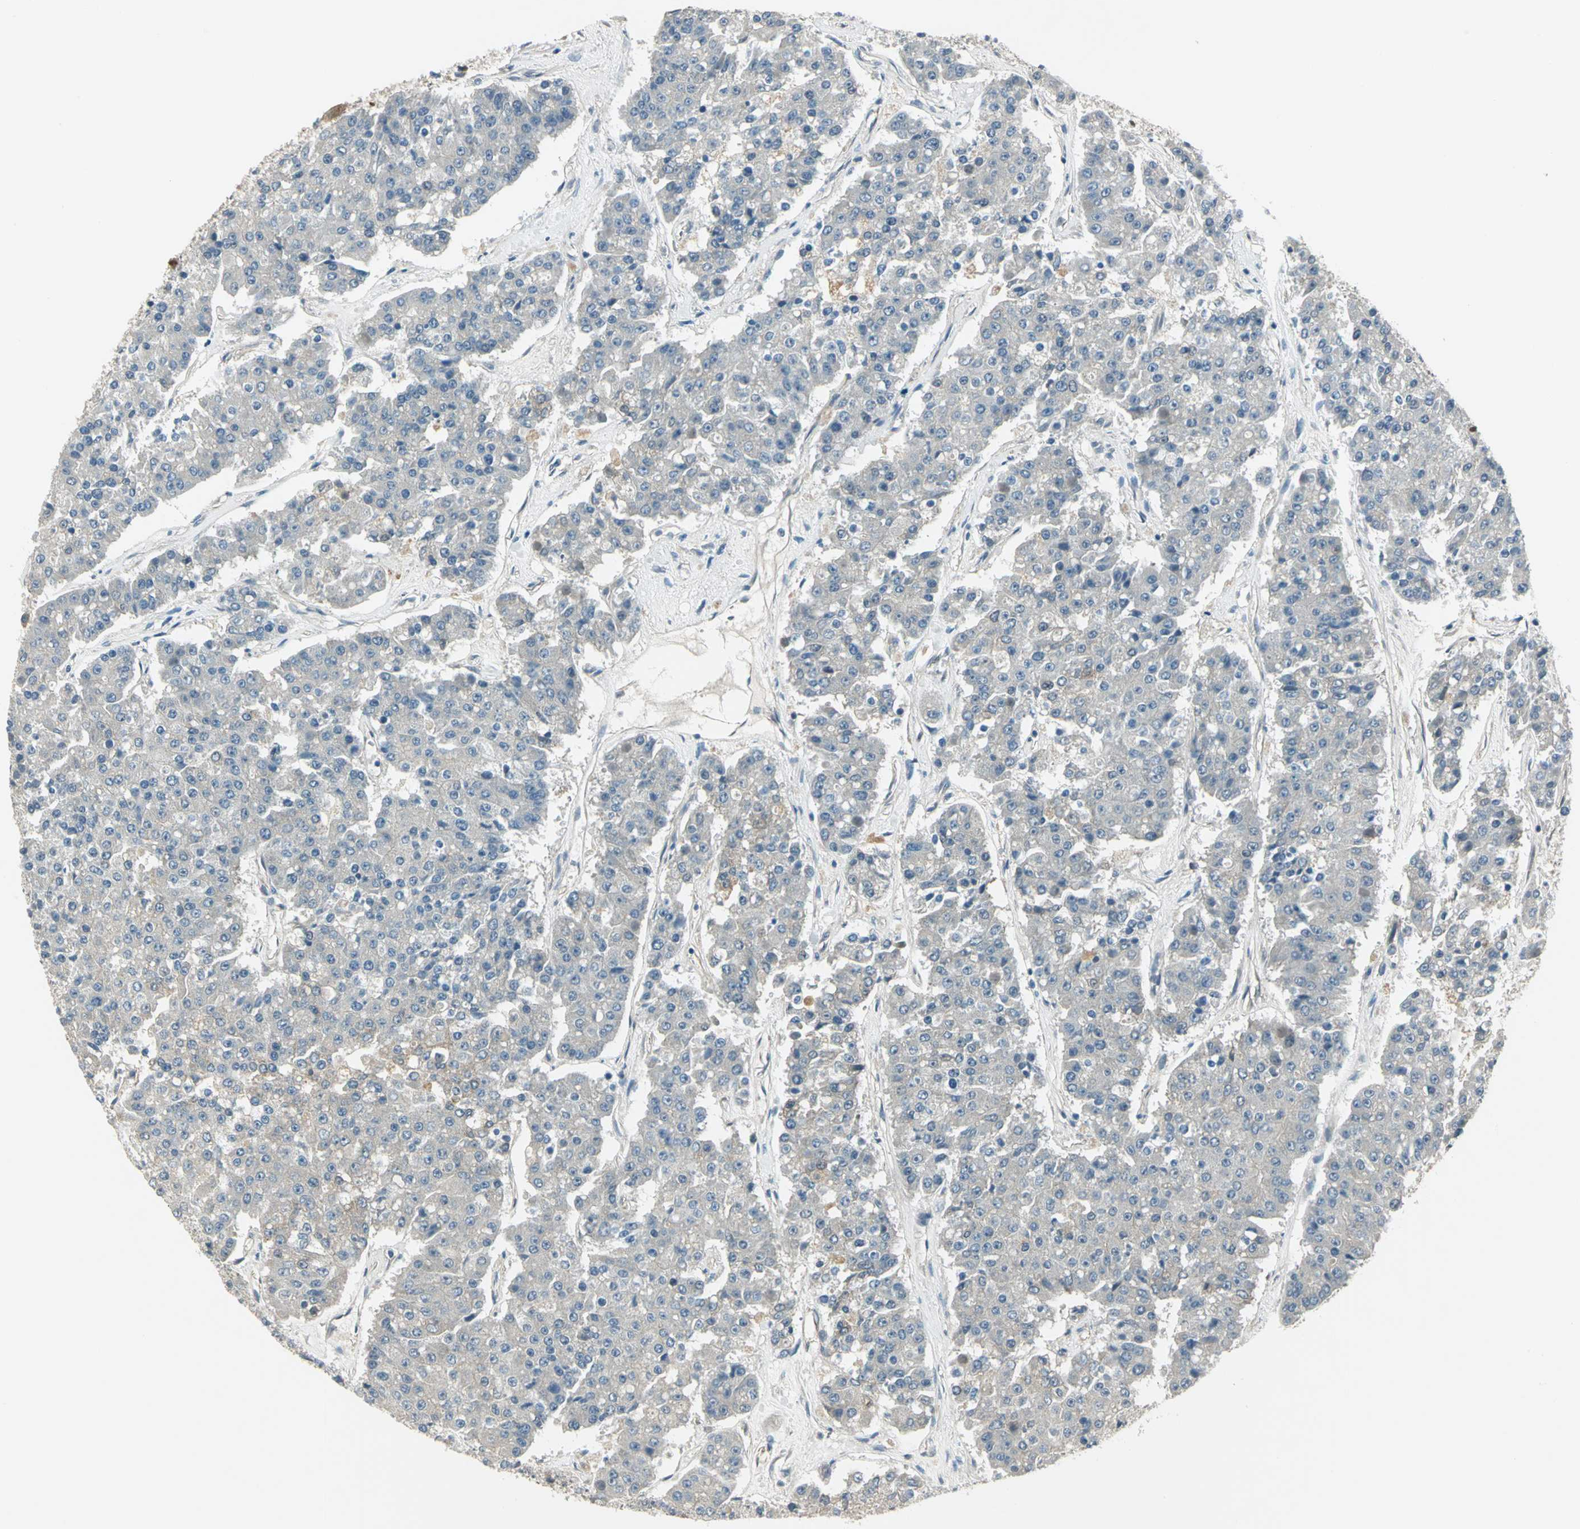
{"staining": {"intensity": "weak", "quantity": "<25%", "location": "cytoplasmic/membranous"}, "tissue": "pancreatic cancer", "cell_type": "Tumor cells", "image_type": "cancer", "snomed": [{"axis": "morphology", "description": "Adenocarcinoma, NOS"}, {"axis": "topography", "description": "Pancreas"}], "caption": "An immunohistochemistry photomicrograph of pancreatic cancer is shown. There is no staining in tumor cells of pancreatic cancer. (IHC, brightfield microscopy, high magnification).", "gene": "PRKAA1", "patient": {"sex": "male", "age": 50}}